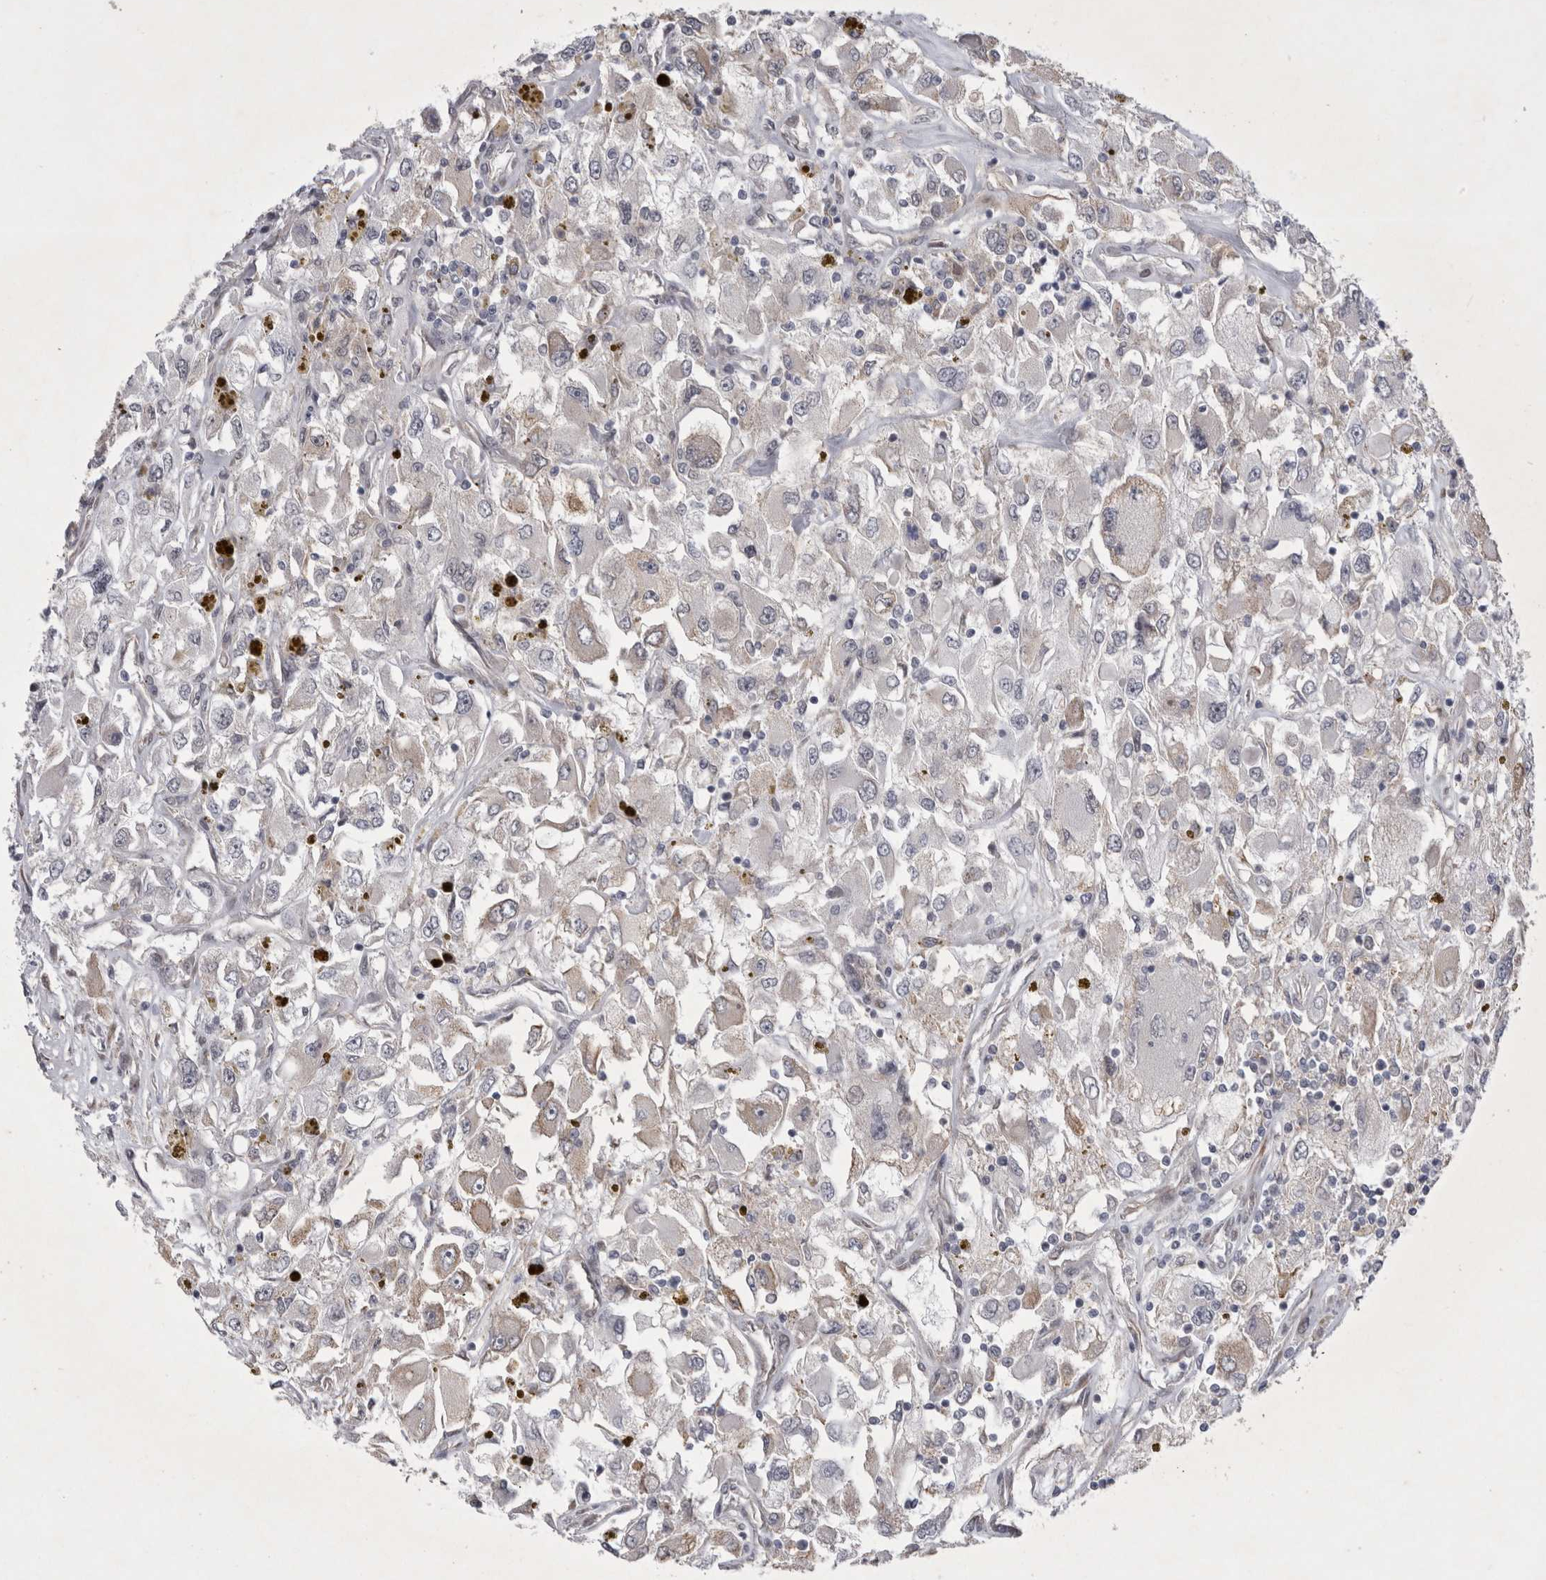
{"staining": {"intensity": "negative", "quantity": "none", "location": "none"}, "tissue": "renal cancer", "cell_type": "Tumor cells", "image_type": "cancer", "snomed": [{"axis": "morphology", "description": "Adenocarcinoma, NOS"}, {"axis": "topography", "description": "Kidney"}], "caption": "Tumor cells are negative for protein expression in human adenocarcinoma (renal). (DAB (3,3'-diaminobenzidine) immunohistochemistry (IHC) visualized using brightfield microscopy, high magnification).", "gene": "PARP11", "patient": {"sex": "female", "age": 52}}